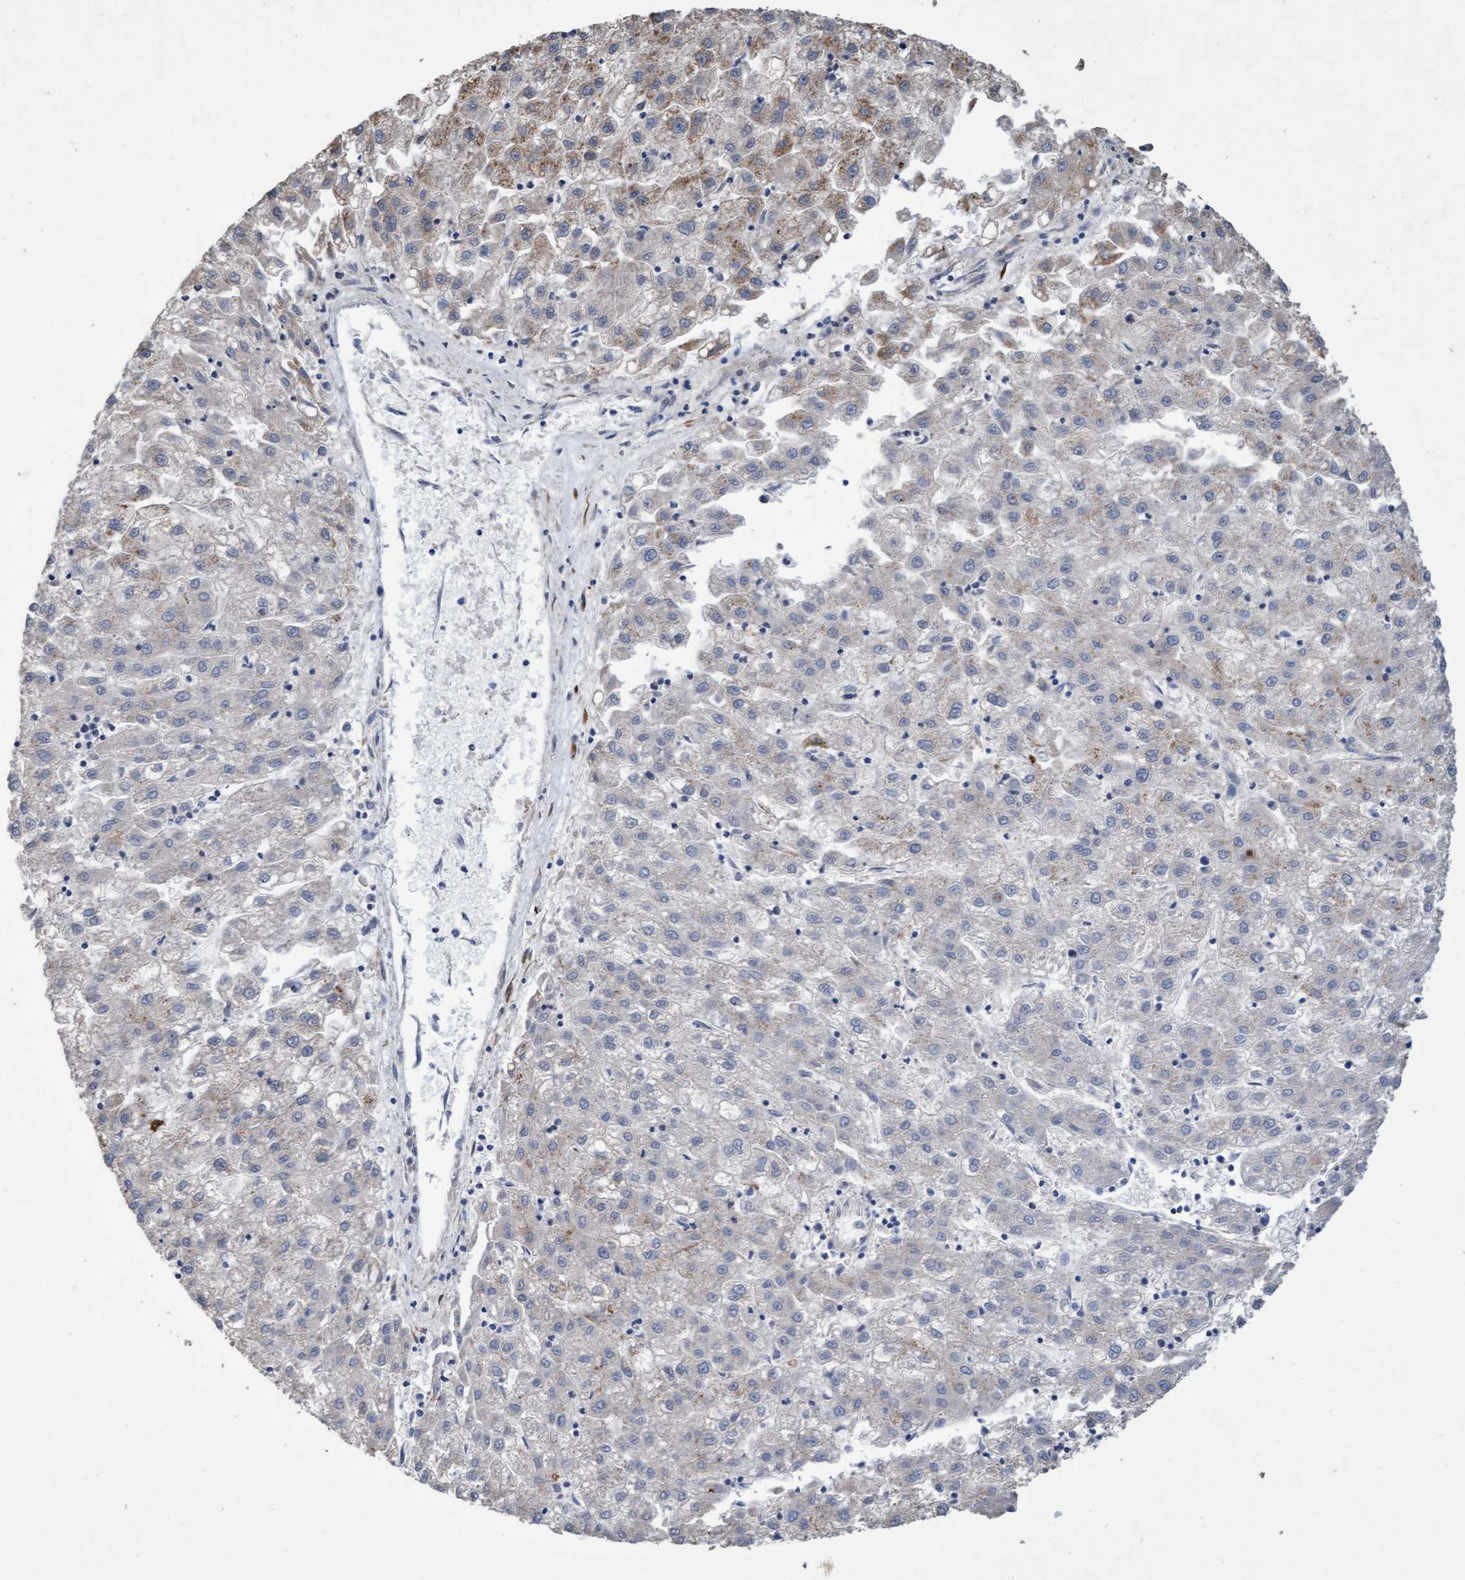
{"staining": {"intensity": "weak", "quantity": "<25%", "location": "cytoplasmic/membranous"}, "tissue": "liver cancer", "cell_type": "Tumor cells", "image_type": "cancer", "snomed": [{"axis": "morphology", "description": "Carcinoma, Hepatocellular, NOS"}, {"axis": "topography", "description": "Liver"}], "caption": "High magnification brightfield microscopy of hepatocellular carcinoma (liver) stained with DAB (brown) and counterstained with hematoxylin (blue): tumor cells show no significant positivity. Nuclei are stained in blue.", "gene": "DDHD2", "patient": {"sex": "male", "age": 72}}